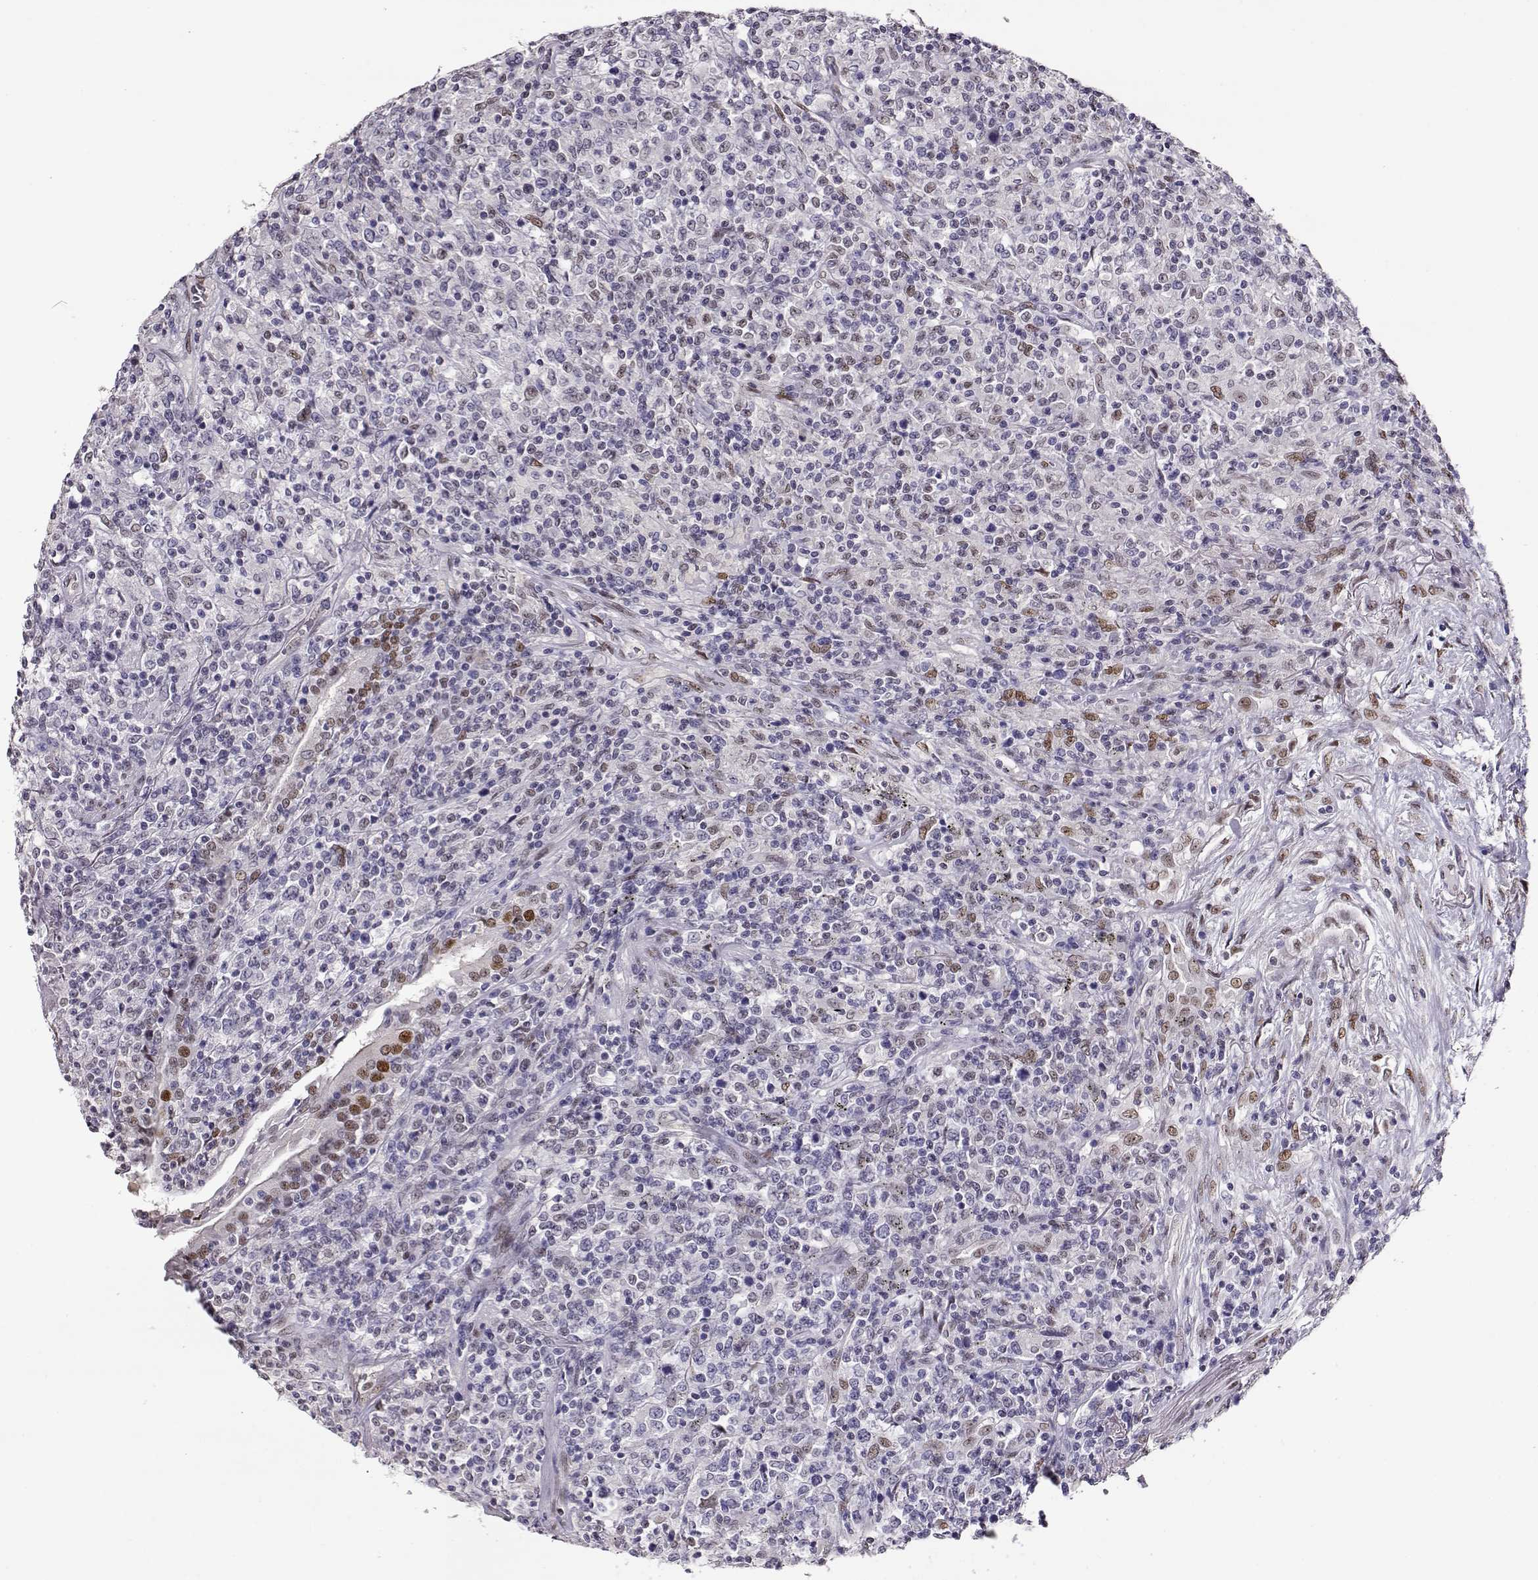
{"staining": {"intensity": "negative", "quantity": "none", "location": "none"}, "tissue": "lymphoma", "cell_type": "Tumor cells", "image_type": "cancer", "snomed": [{"axis": "morphology", "description": "Malignant lymphoma, non-Hodgkin's type, High grade"}, {"axis": "topography", "description": "Lung"}], "caption": "This histopathology image is of high-grade malignant lymphoma, non-Hodgkin's type stained with immunohistochemistry (IHC) to label a protein in brown with the nuclei are counter-stained blue. There is no positivity in tumor cells.", "gene": "POLI", "patient": {"sex": "male", "age": 79}}